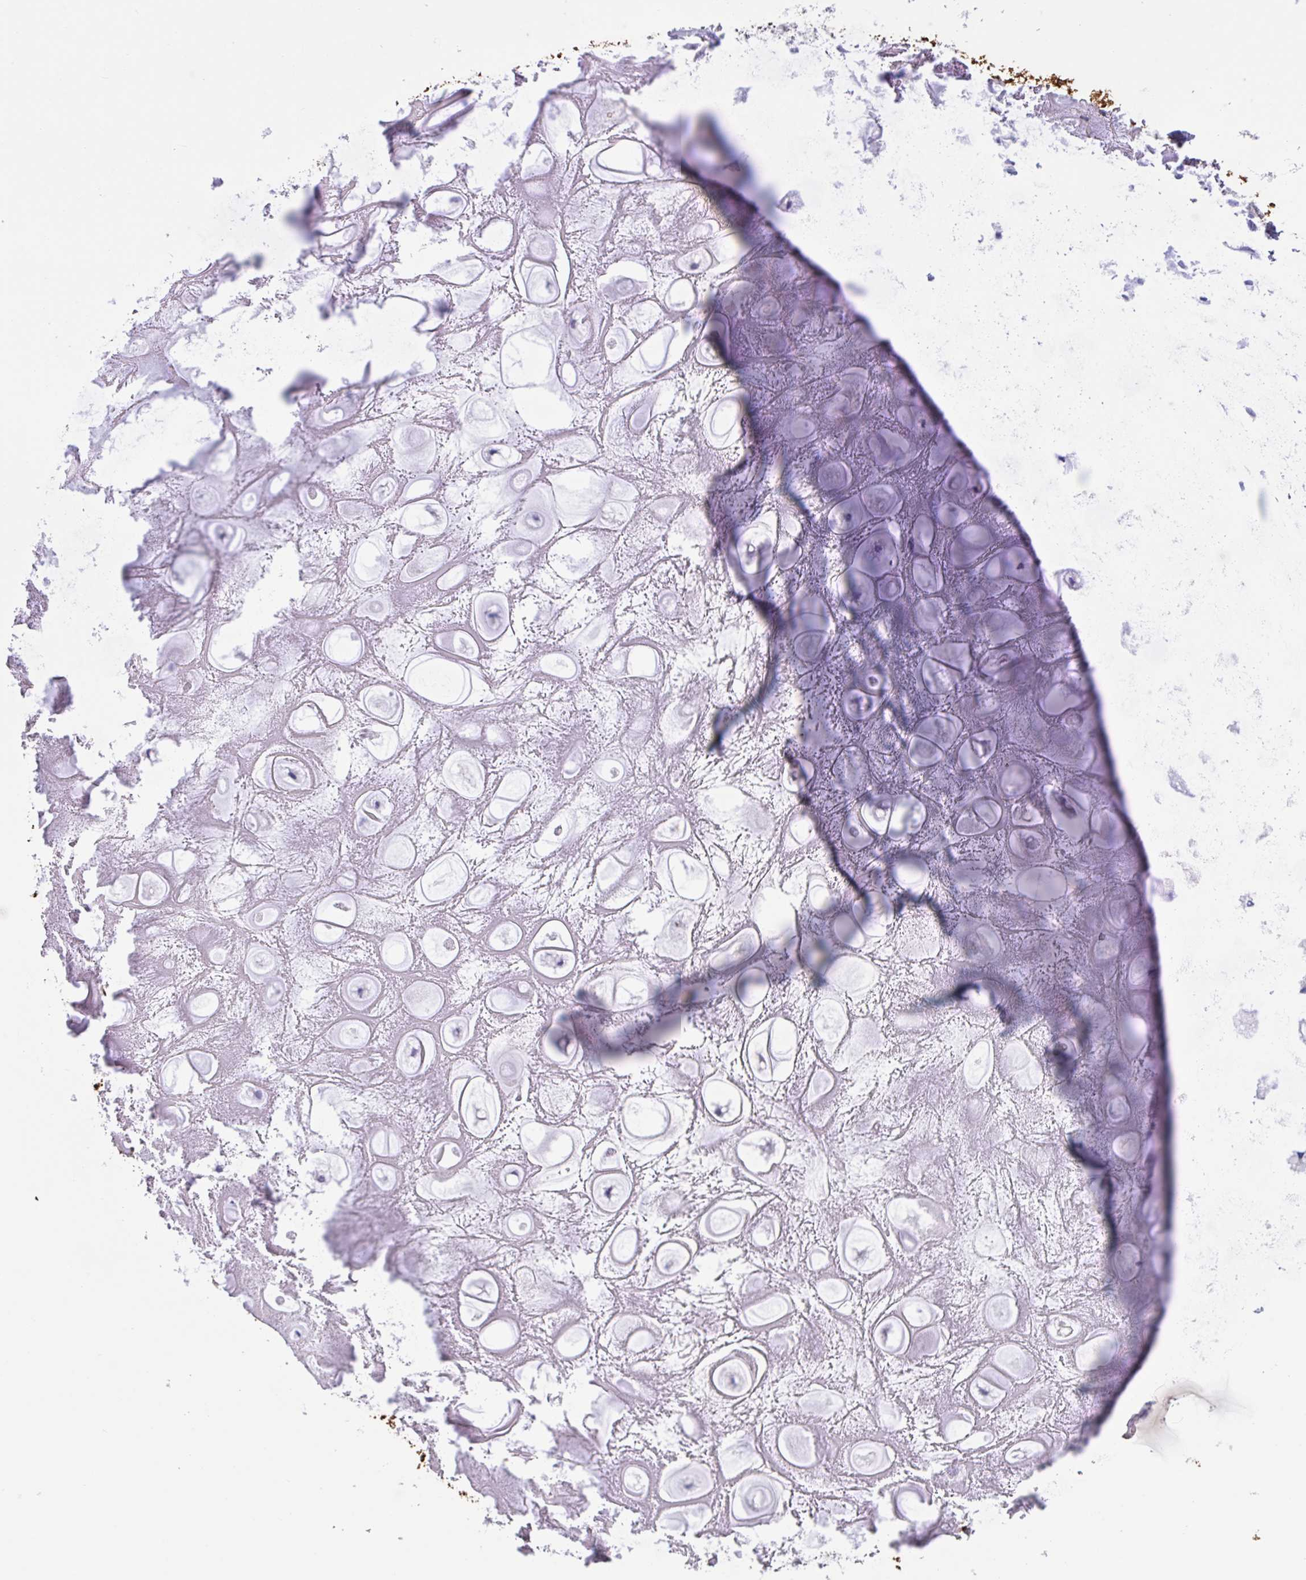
{"staining": {"intensity": "negative", "quantity": "none", "location": "none"}, "tissue": "adipose tissue", "cell_type": "Adipocytes", "image_type": "normal", "snomed": [{"axis": "morphology", "description": "Normal tissue, NOS"}, {"axis": "topography", "description": "Lymph node"}, {"axis": "topography", "description": "Cartilage tissue"}, {"axis": "topography", "description": "Nasopharynx"}], "caption": "High magnification brightfield microscopy of unremarkable adipose tissue stained with DAB (brown) and counterstained with hematoxylin (blue): adipocytes show no significant staining.", "gene": "LARGE2", "patient": {"sex": "male", "age": 63}}